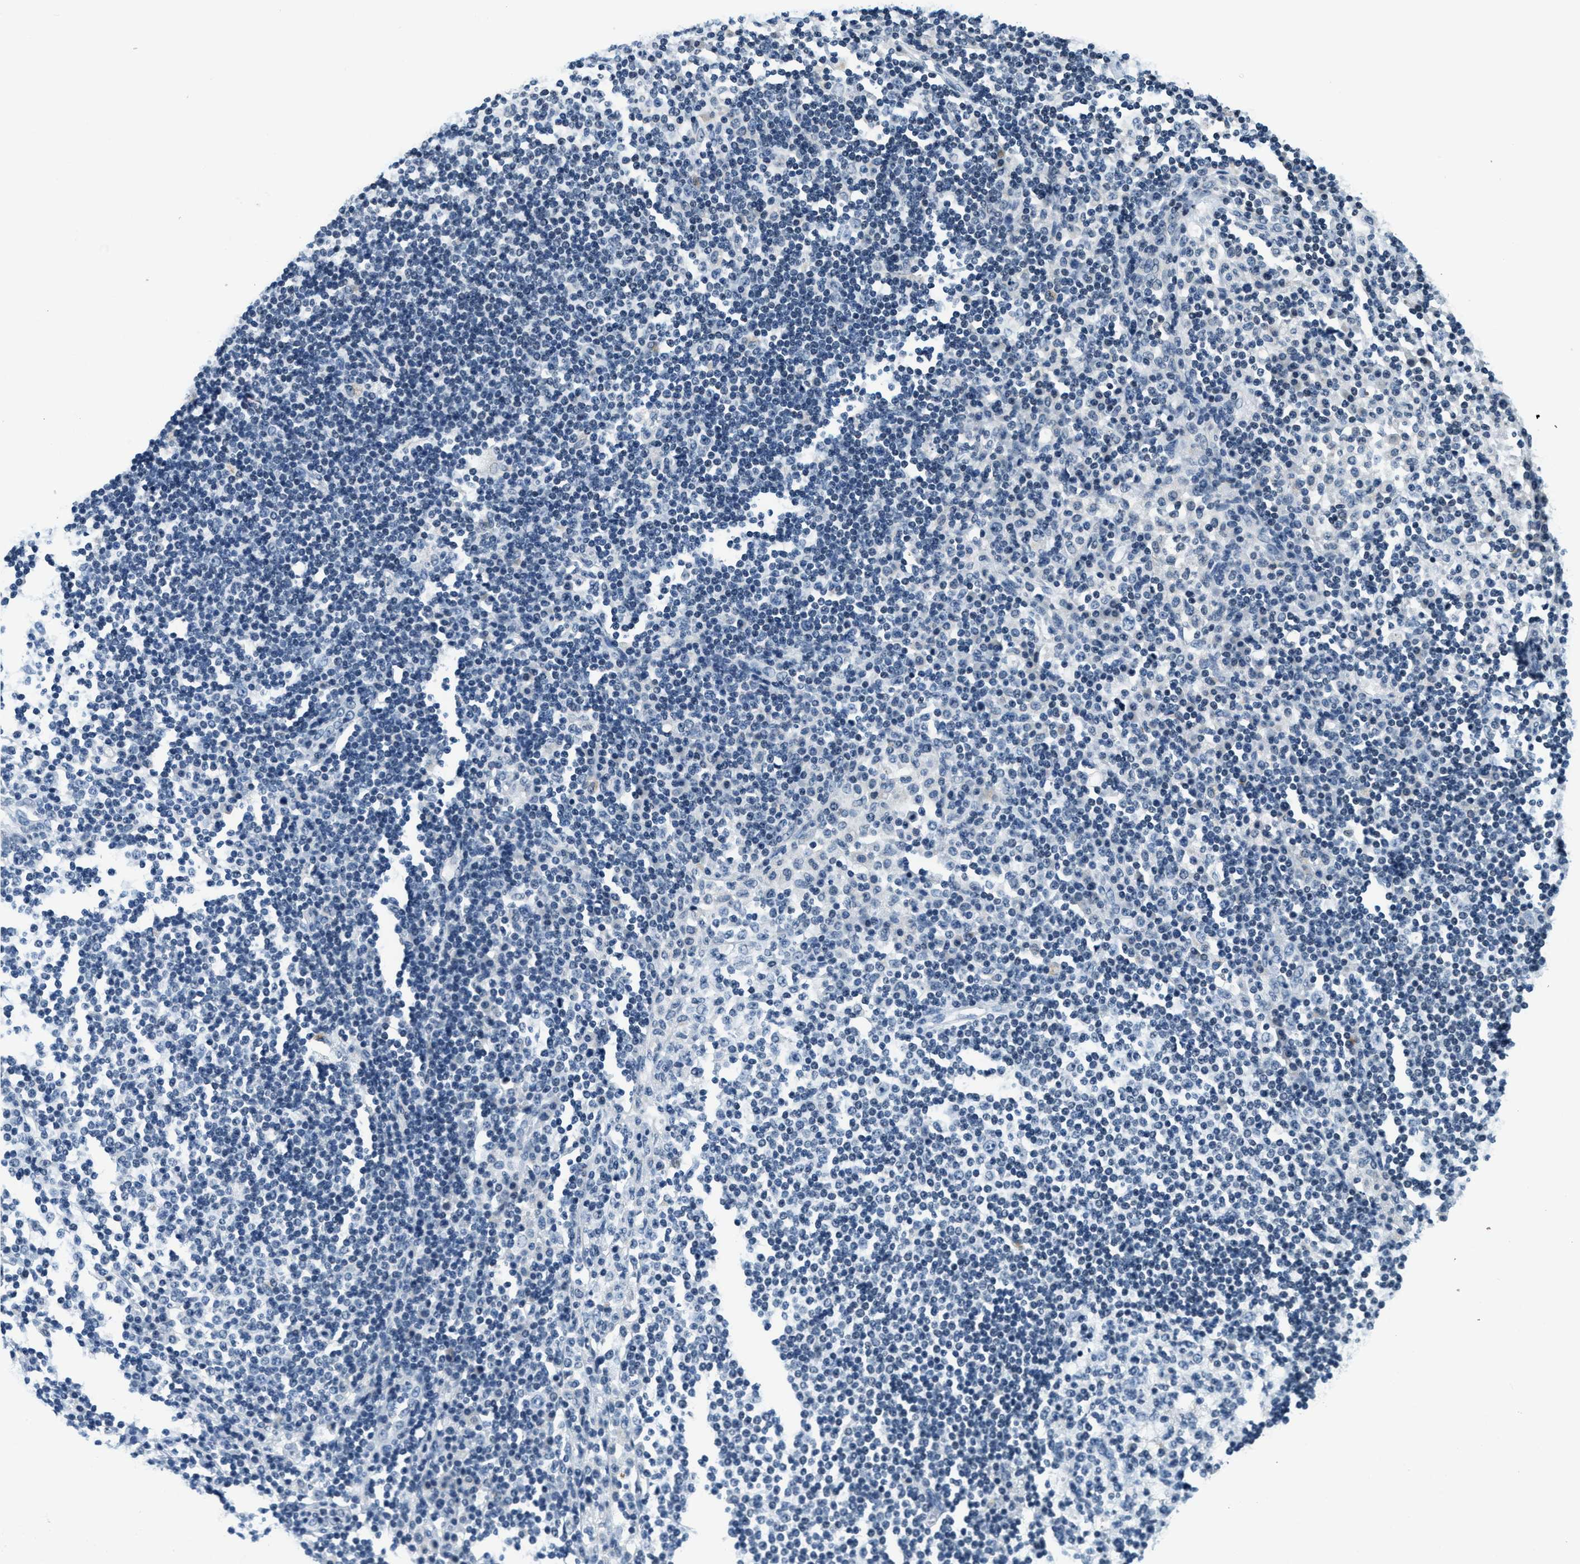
{"staining": {"intensity": "negative", "quantity": "none", "location": "none"}, "tissue": "lymph node", "cell_type": "Germinal center cells", "image_type": "normal", "snomed": [{"axis": "morphology", "description": "Normal tissue, NOS"}, {"axis": "topography", "description": "Lymph node"}], "caption": "An image of lymph node stained for a protein exhibits no brown staining in germinal center cells. (DAB (3,3'-diaminobenzidine) immunohistochemistry (IHC) visualized using brightfield microscopy, high magnification).", "gene": "CA4", "patient": {"sex": "female", "age": 53}}